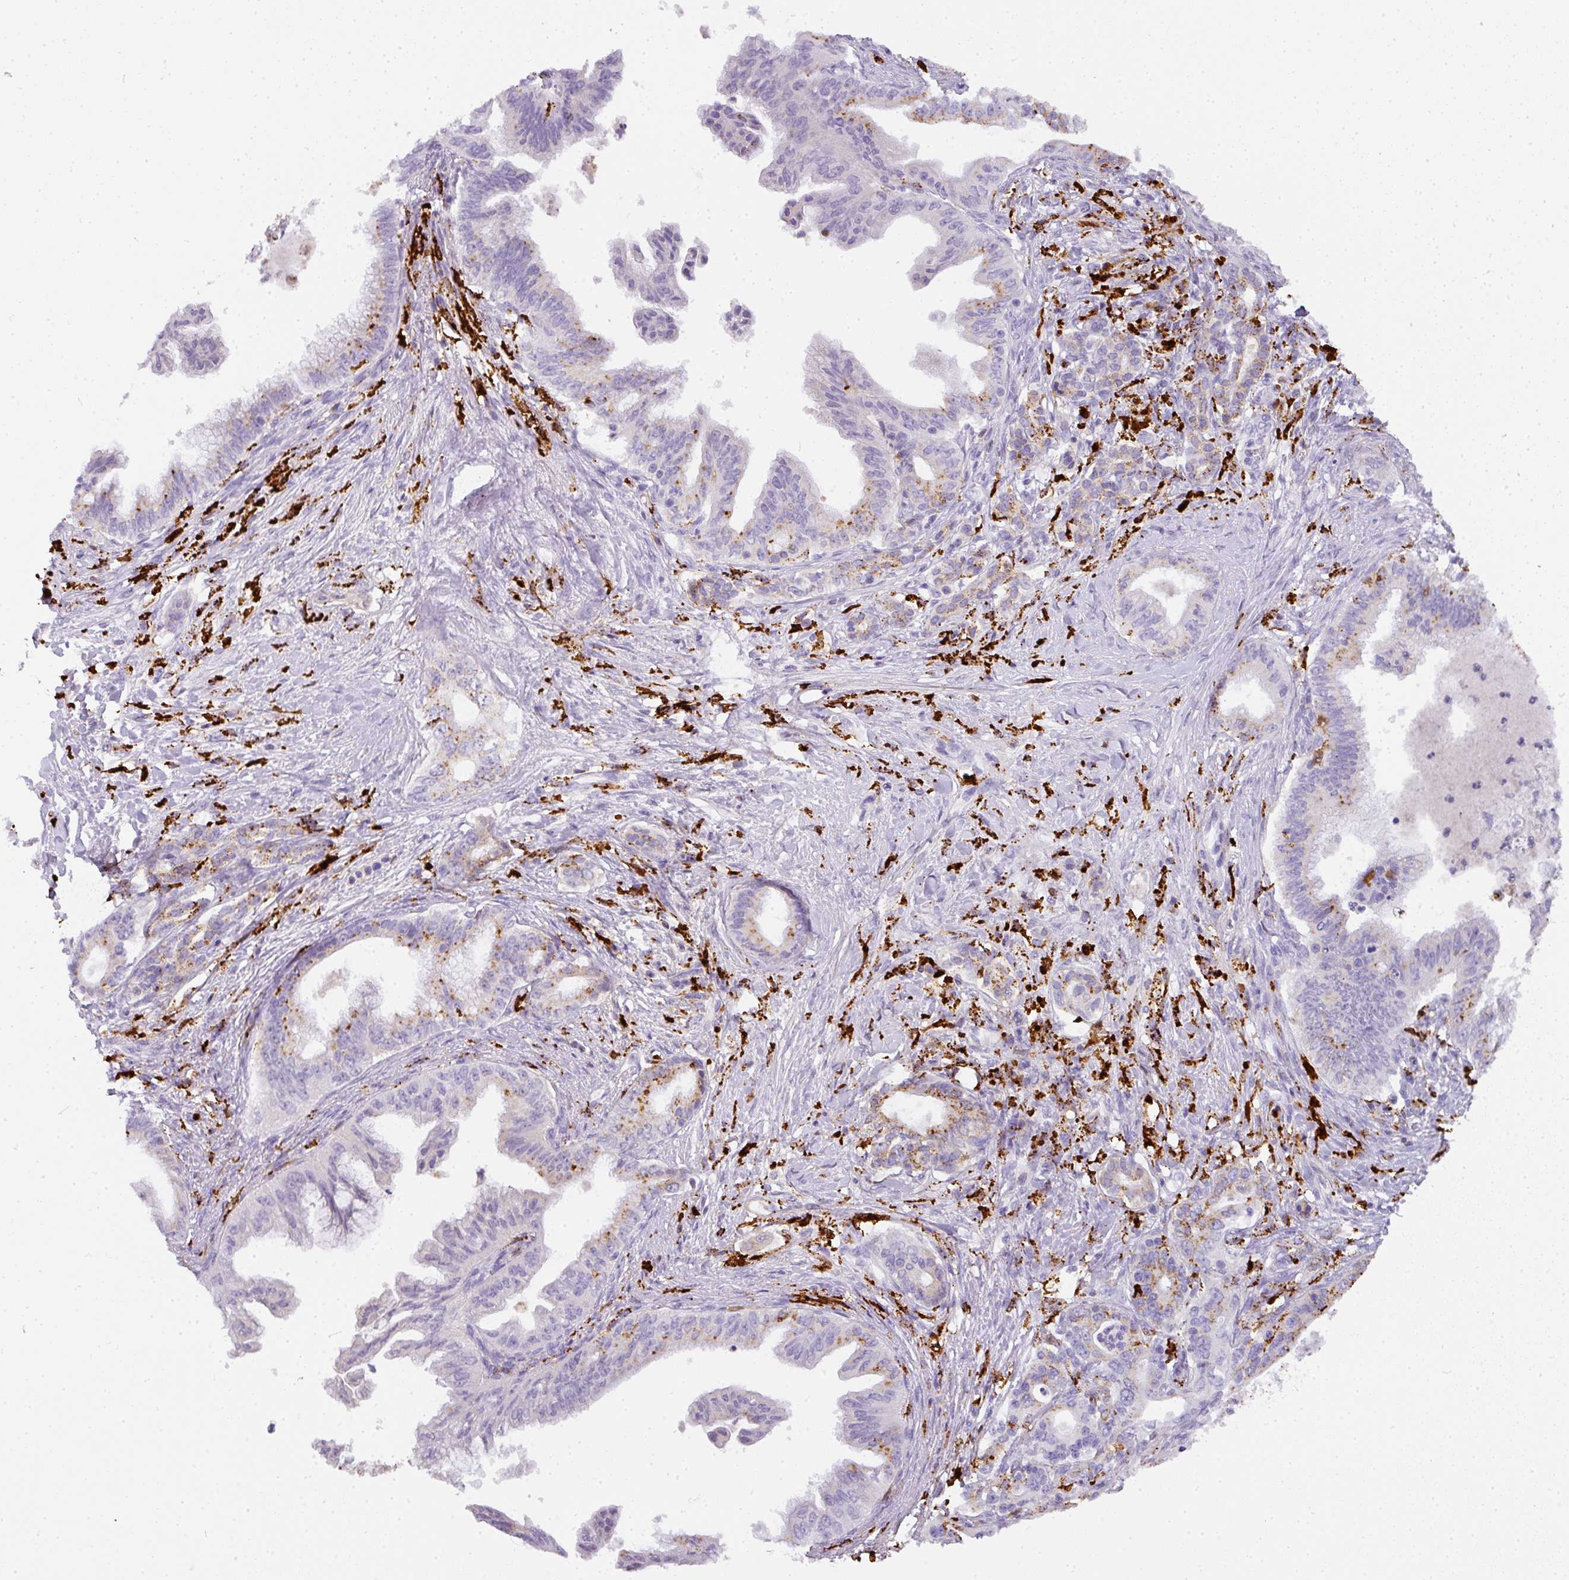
{"staining": {"intensity": "moderate", "quantity": "<25%", "location": "cytoplasmic/membranous"}, "tissue": "pancreatic cancer", "cell_type": "Tumor cells", "image_type": "cancer", "snomed": [{"axis": "morphology", "description": "Adenocarcinoma, NOS"}, {"axis": "topography", "description": "Pancreas"}], "caption": "Adenocarcinoma (pancreatic) stained with DAB (3,3'-diaminobenzidine) immunohistochemistry (IHC) exhibits low levels of moderate cytoplasmic/membranous expression in approximately <25% of tumor cells. The protein of interest is stained brown, and the nuclei are stained in blue (DAB (3,3'-diaminobenzidine) IHC with brightfield microscopy, high magnification).", "gene": "MMACHC", "patient": {"sex": "male", "age": 58}}